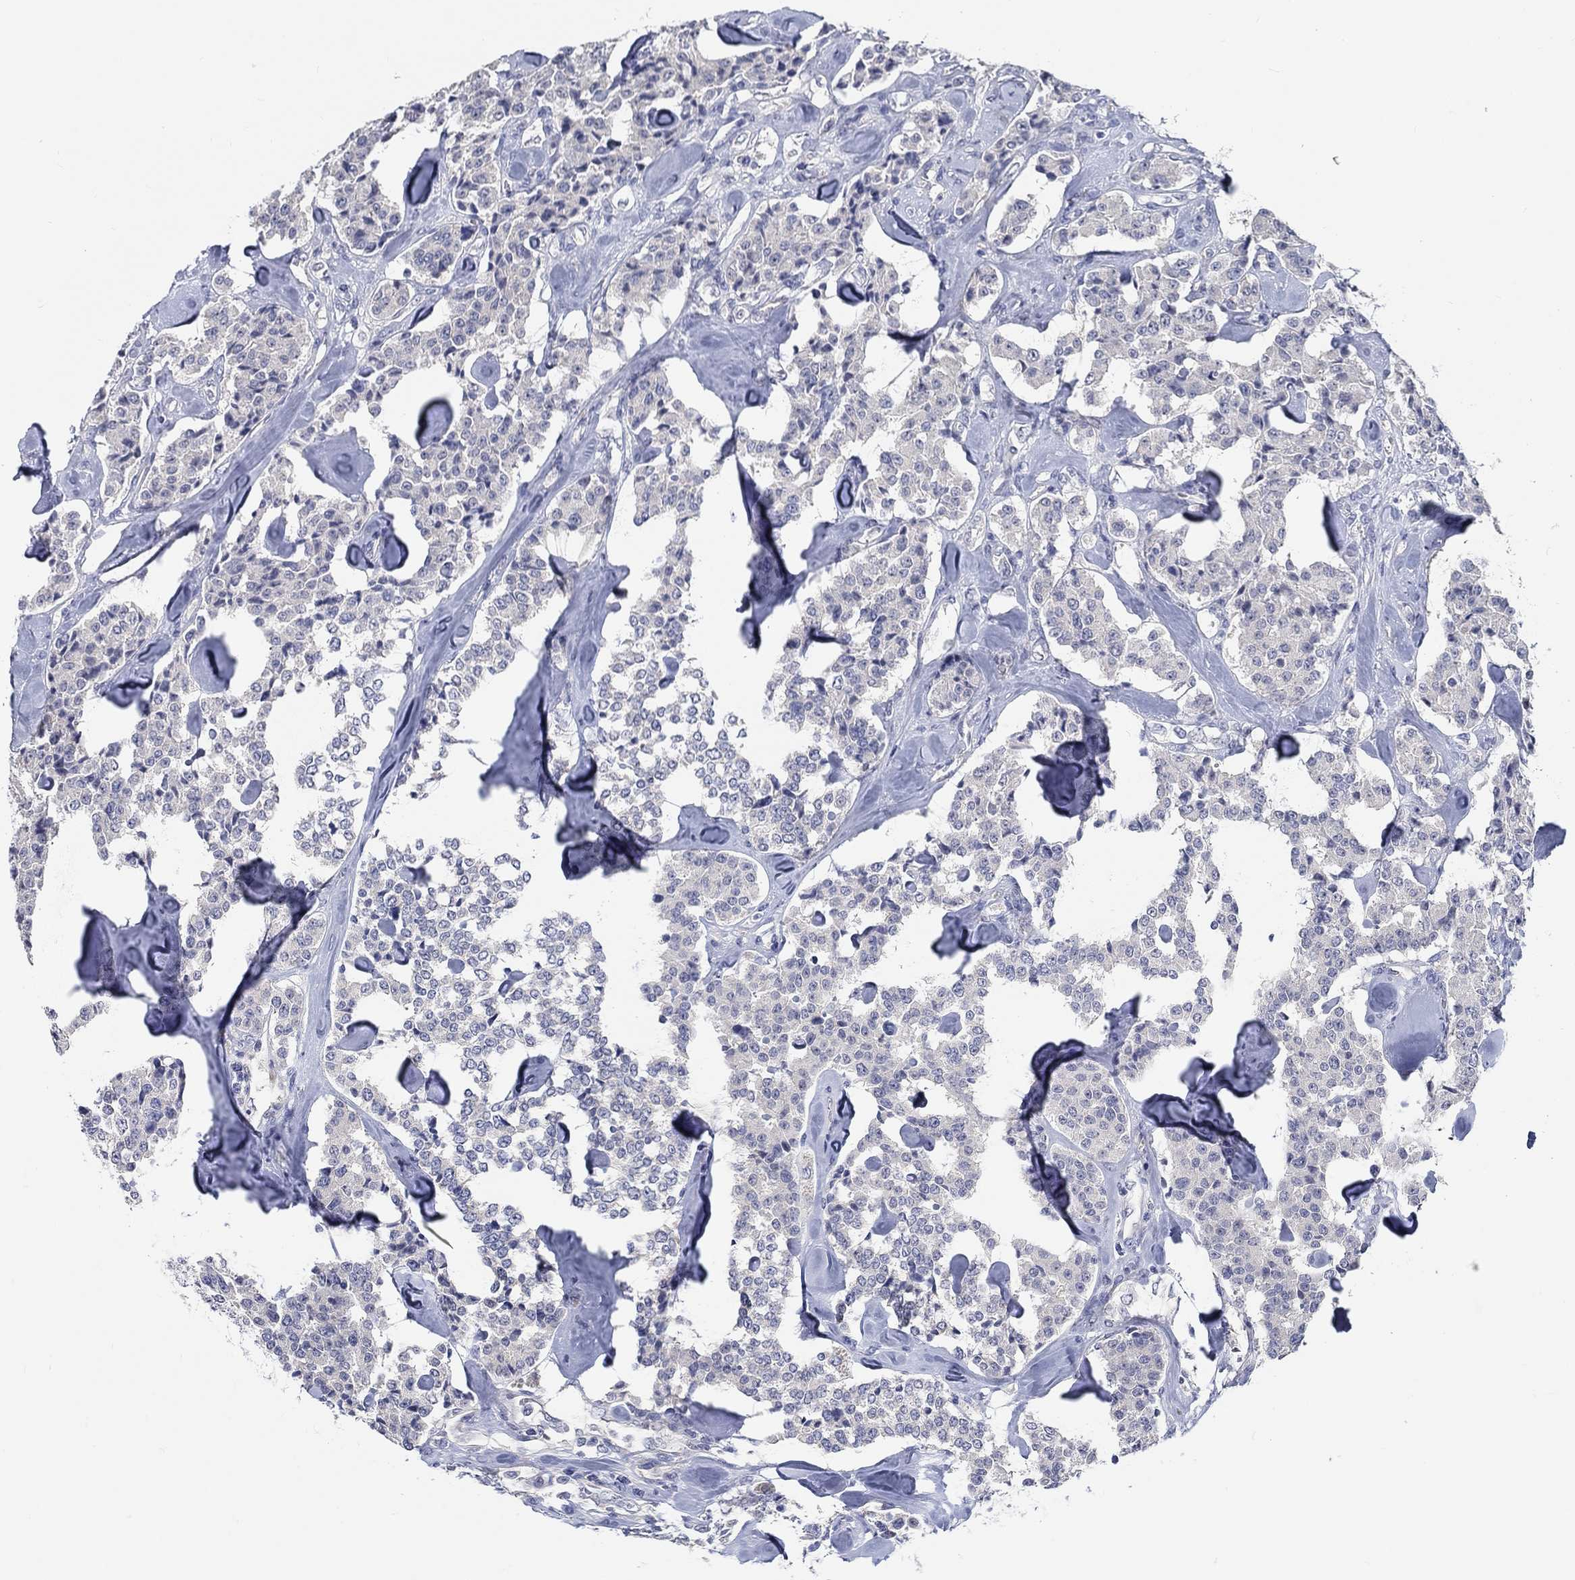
{"staining": {"intensity": "negative", "quantity": "none", "location": "none"}, "tissue": "carcinoid", "cell_type": "Tumor cells", "image_type": "cancer", "snomed": [{"axis": "morphology", "description": "Carcinoid, malignant, NOS"}, {"axis": "topography", "description": "Pancreas"}], "caption": "Human carcinoid stained for a protein using immunohistochemistry (IHC) demonstrates no positivity in tumor cells.", "gene": "SMIM18", "patient": {"sex": "male", "age": 41}}